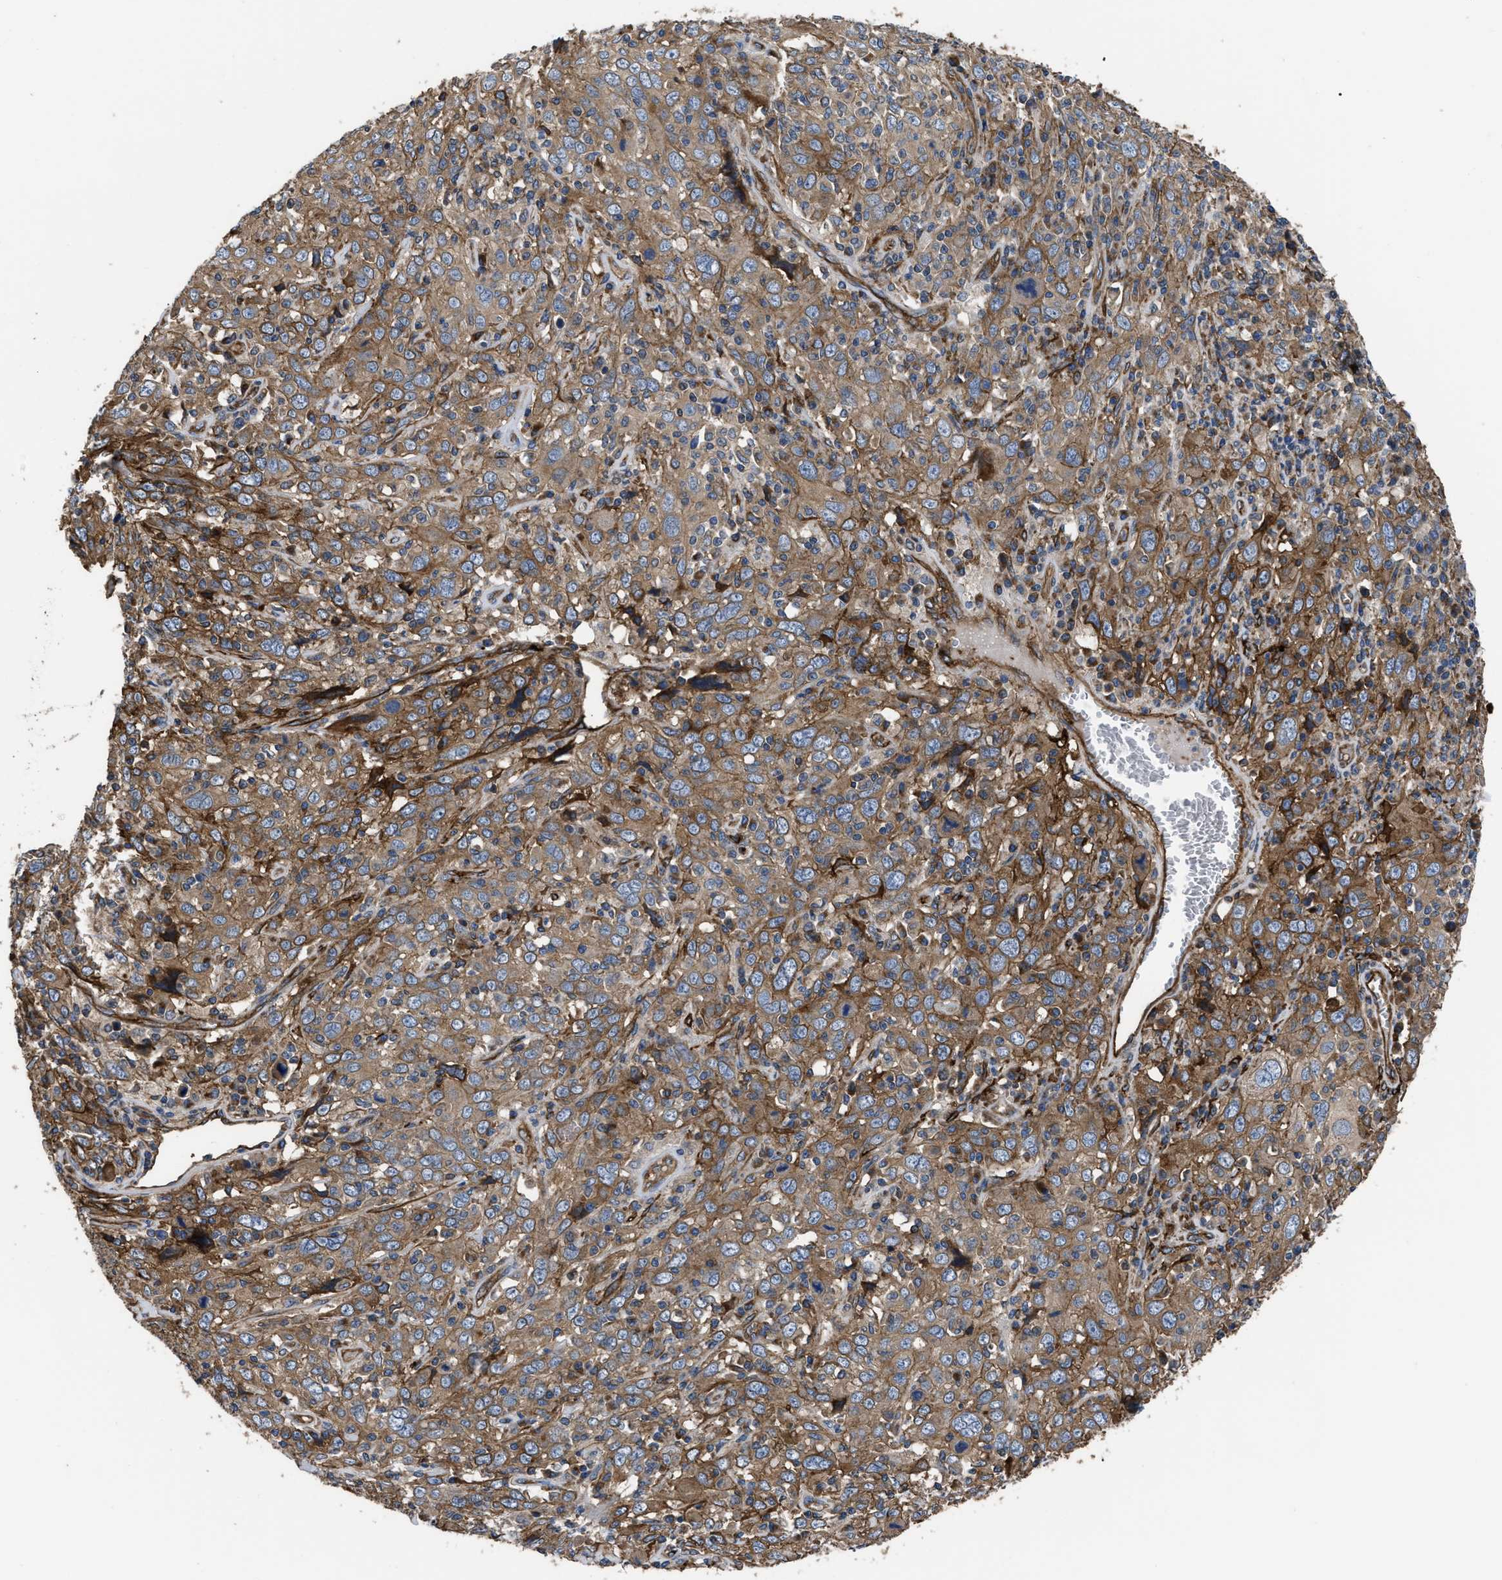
{"staining": {"intensity": "moderate", "quantity": ">75%", "location": "cytoplasmic/membranous"}, "tissue": "cervical cancer", "cell_type": "Tumor cells", "image_type": "cancer", "snomed": [{"axis": "morphology", "description": "Squamous cell carcinoma, NOS"}, {"axis": "topography", "description": "Cervix"}], "caption": "About >75% of tumor cells in squamous cell carcinoma (cervical) exhibit moderate cytoplasmic/membranous protein positivity as visualized by brown immunohistochemical staining.", "gene": "NT5E", "patient": {"sex": "female", "age": 46}}